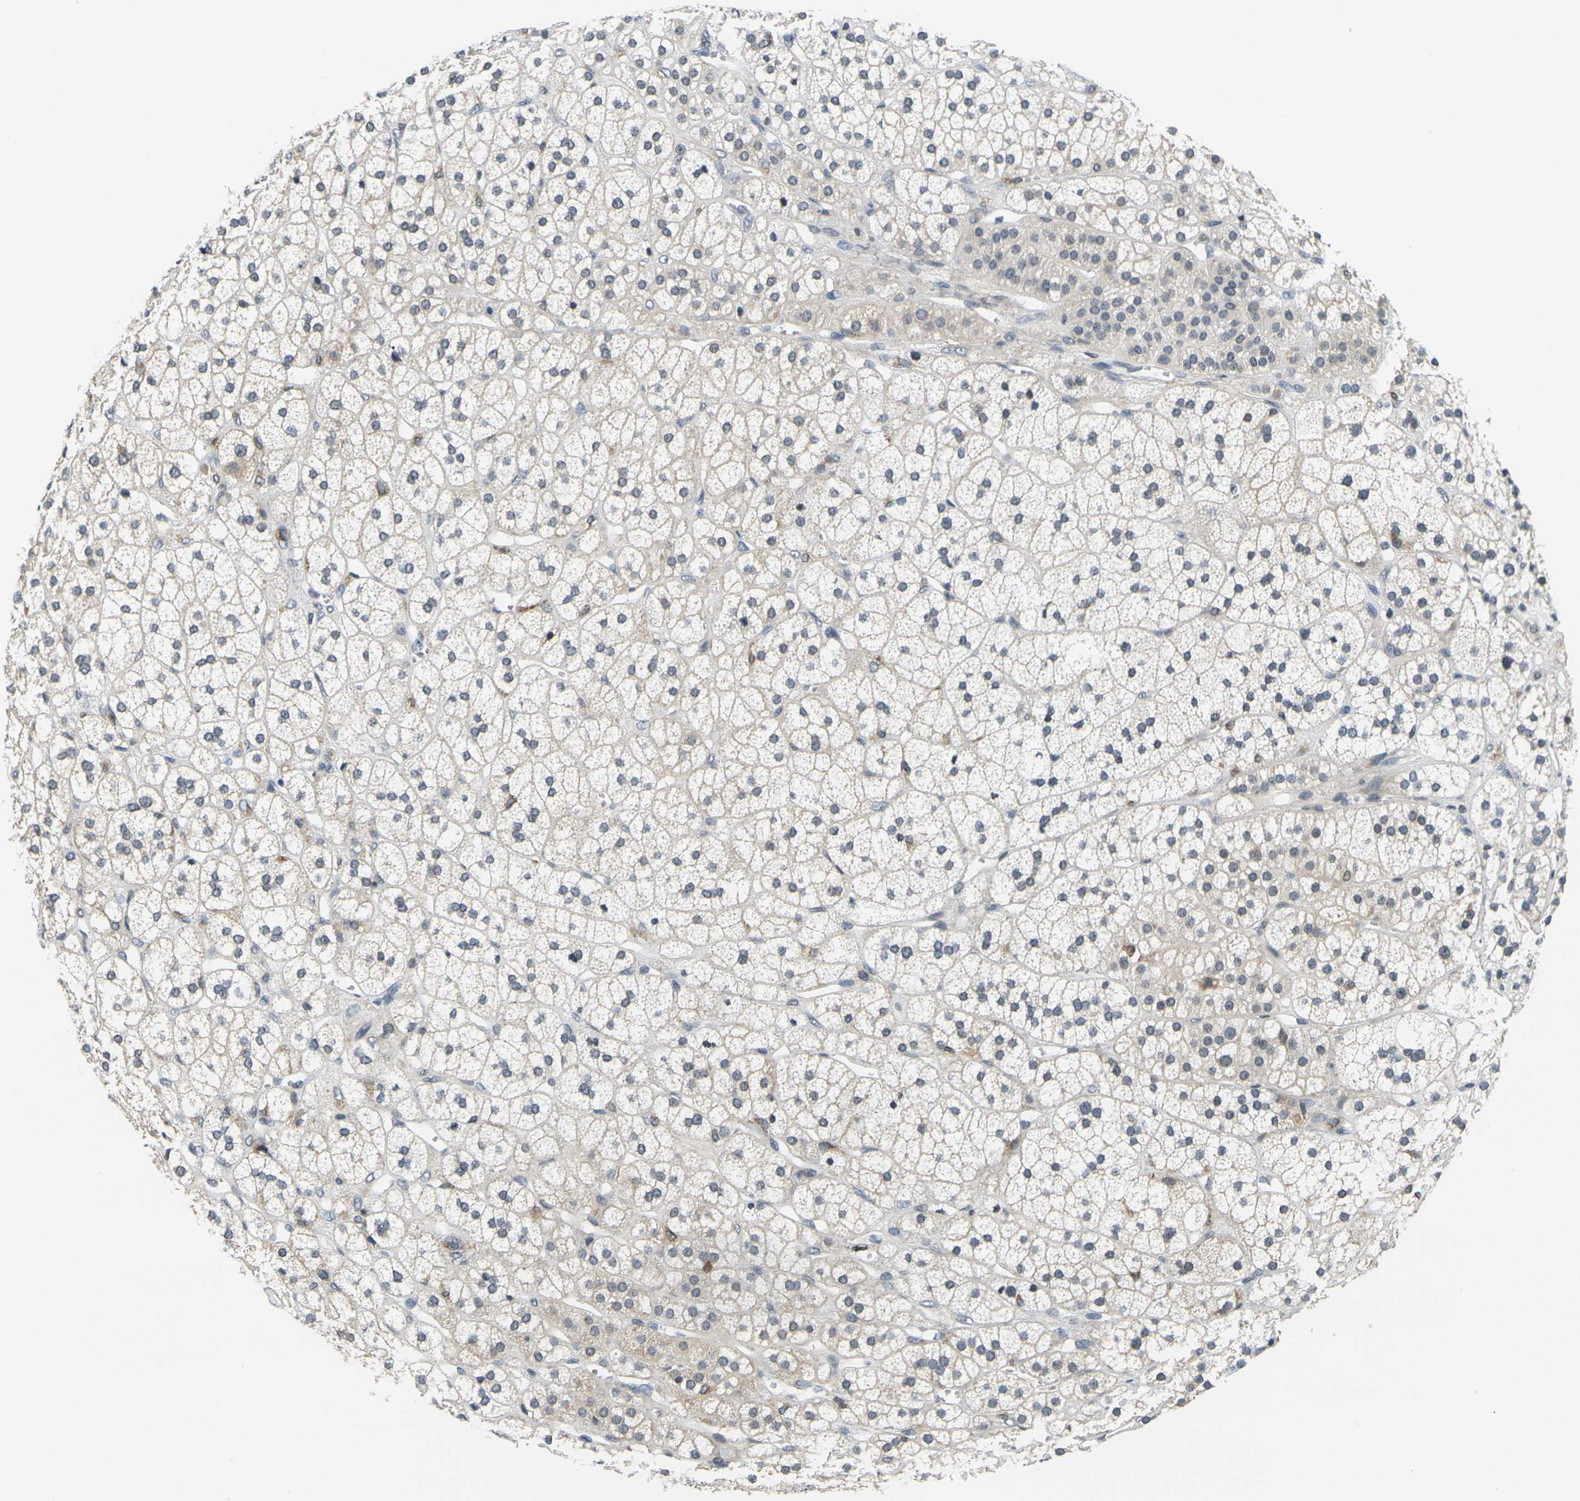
{"staining": {"intensity": "moderate", "quantity": "25%-75%", "location": "cytoplasmic/membranous"}, "tissue": "adrenal gland", "cell_type": "Glandular cells", "image_type": "normal", "snomed": [{"axis": "morphology", "description": "Normal tissue, NOS"}, {"axis": "topography", "description": "Adrenal gland"}], "caption": "Glandular cells reveal moderate cytoplasmic/membranous expression in about 25%-75% of cells in normal adrenal gland. (Brightfield microscopy of DAB IHC at high magnification).", "gene": "C1QC", "patient": {"sex": "male", "age": 56}}